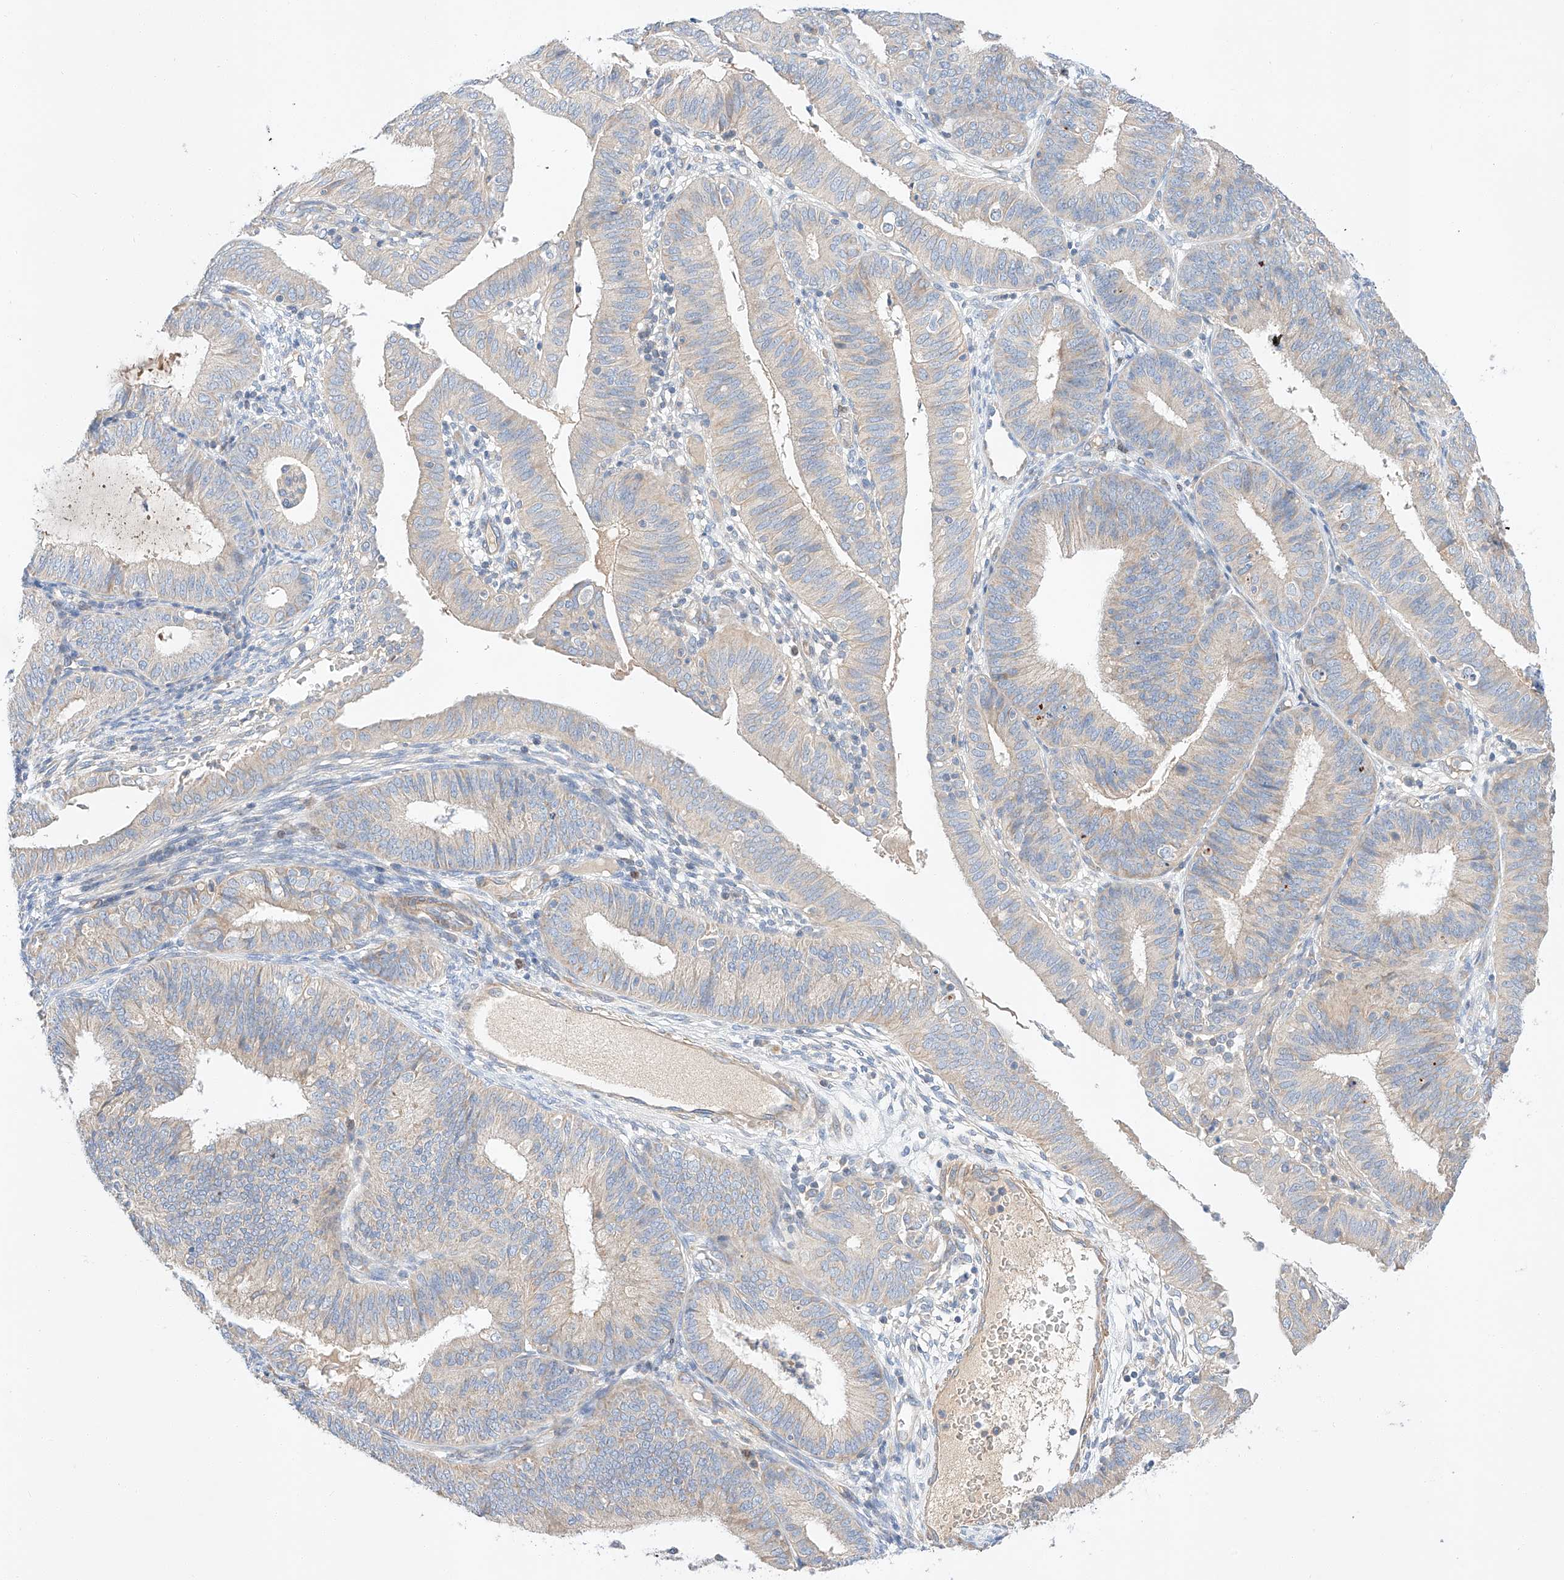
{"staining": {"intensity": "weak", "quantity": "<25%", "location": "cytoplasmic/membranous"}, "tissue": "endometrial cancer", "cell_type": "Tumor cells", "image_type": "cancer", "snomed": [{"axis": "morphology", "description": "Adenocarcinoma, NOS"}, {"axis": "topography", "description": "Endometrium"}], "caption": "This is a image of immunohistochemistry staining of endometrial cancer (adenocarcinoma), which shows no positivity in tumor cells. (DAB immunohistochemistry (IHC) with hematoxylin counter stain).", "gene": "C6orf118", "patient": {"sex": "female", "age": 51}}